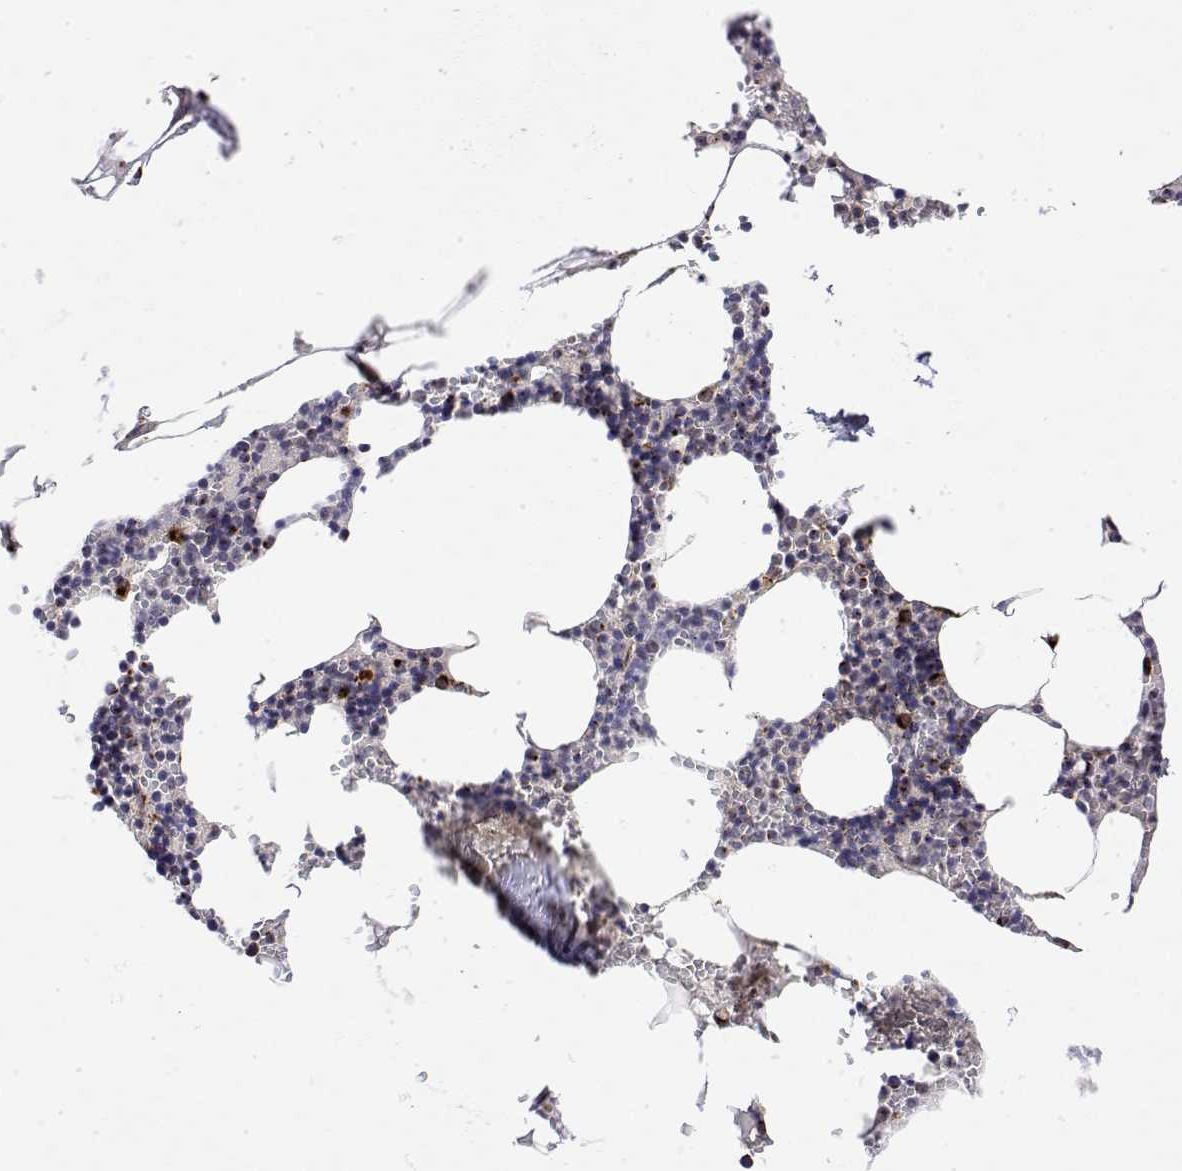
{"staining": {"intensity": "strong", "quantity": "<25%", "location": "cytoplasmic/membranous"}, "tissue": "bone marrow", "cell_type": "Hematopoietic cells", "image_type": "normal", "snomed": [{"axis": "morphology", "description": "Normal tissue, NOS"}, {"axis": "topography", "description": "Bone marrow"}], "caption": "A medium amount of strong cytoplasmic/membranous positivity is appreciated in about <25% of hematopoietic cells in unremarkable bone marrow.", "gene": "YIPF3", "patient": {"sex": "male", "age": 54}}